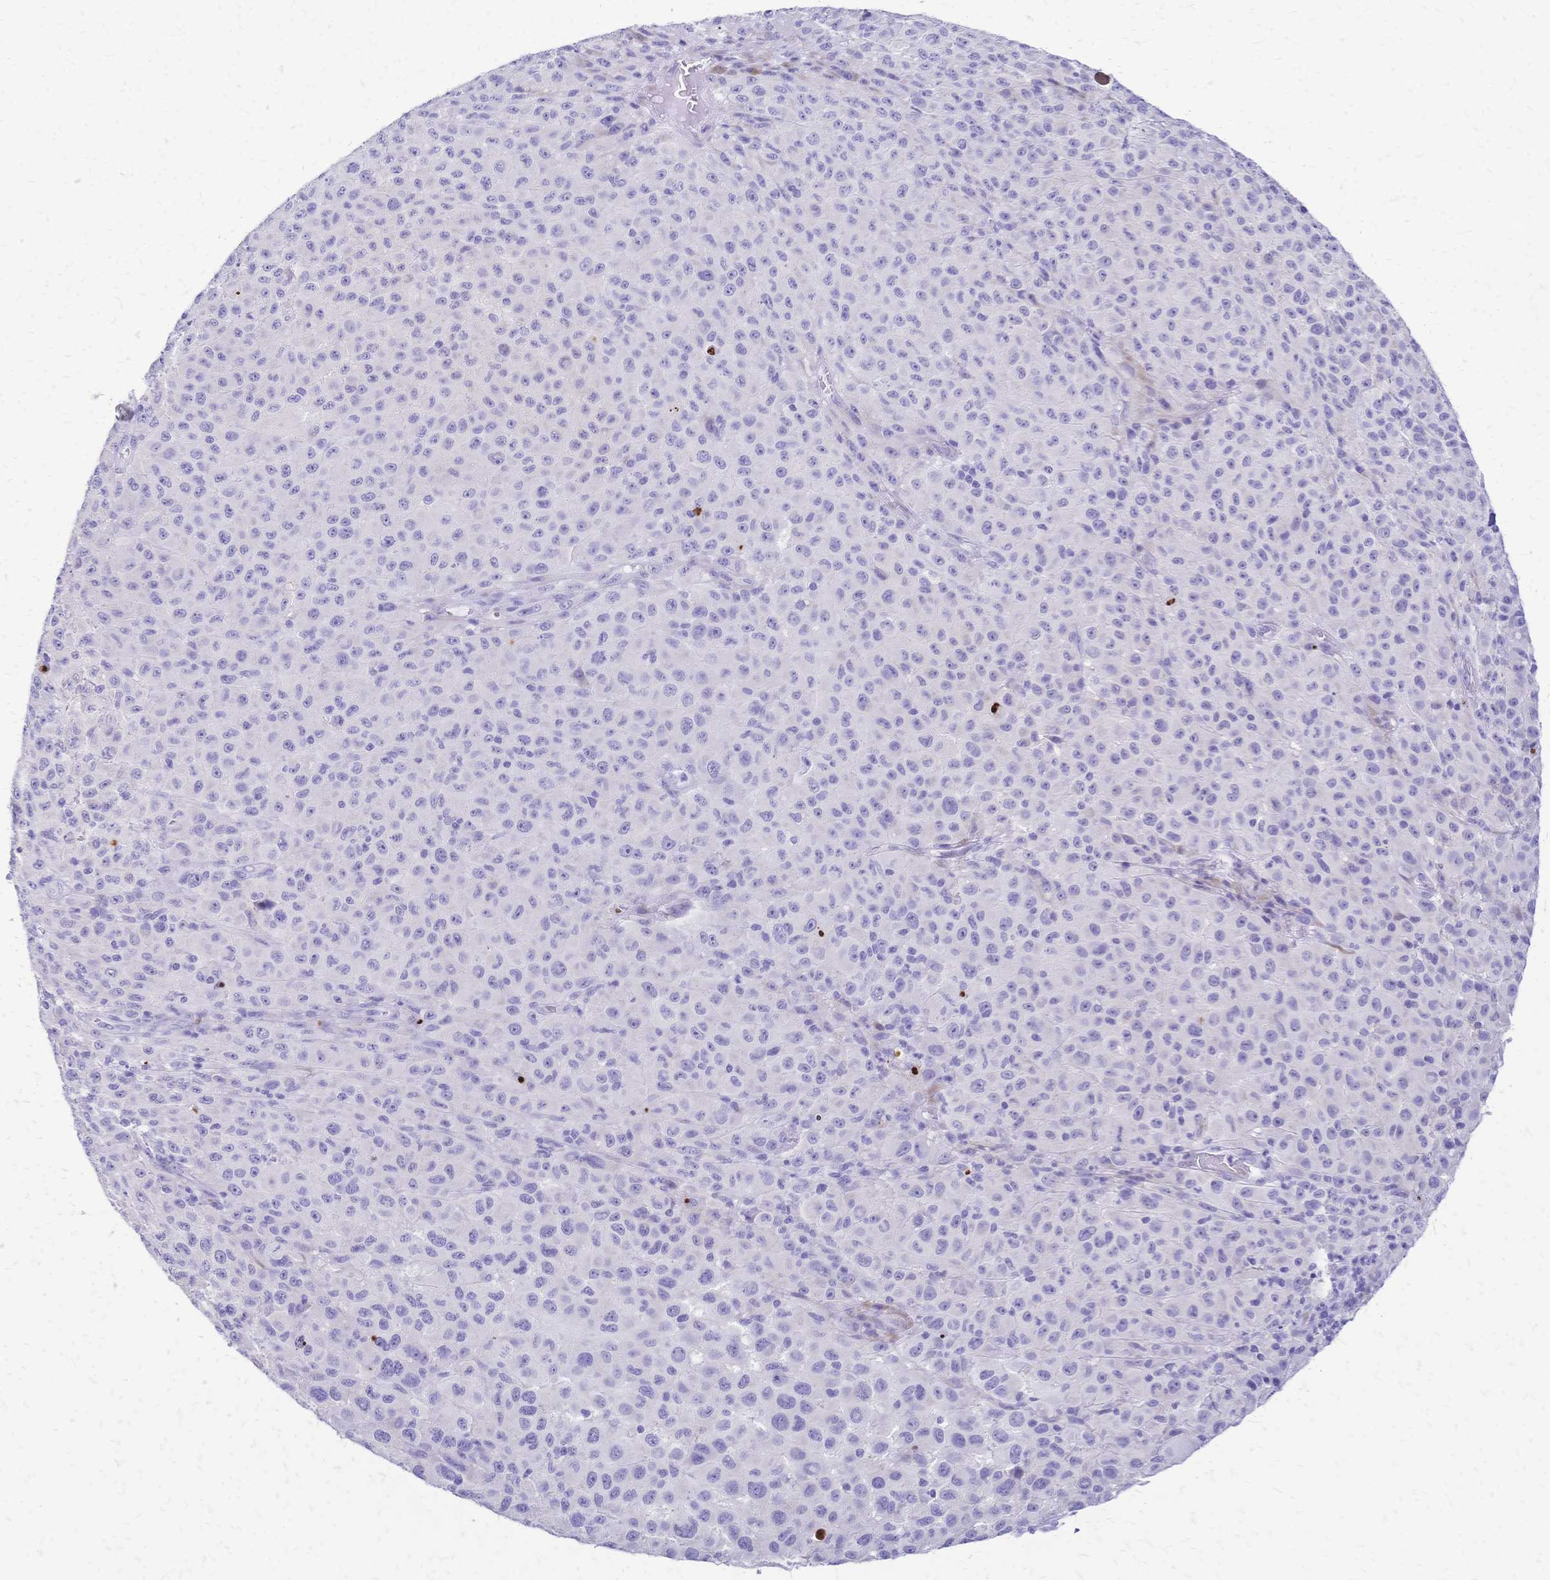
{"staining": {"intensity": "negative", "quantity": "none", "location": "none"}, "tissue": "melanoma", "cell_type": "Tumor cells", "image_type": "cancer", "snomed": [{"axis": "morphology", "description": "Malignant melanoma, NOS"}, {"axis": "topography", "description": "Skin"}], "caption": "Immunohistochemical staining of malignant melanoma exhibits no significant expression in tumor cells. The staining is performed using DAB brown chromogen with nuclei counter-stained in using hematoxylin.", "gene": "GRB7", "patient": {"sex": "male", "age": 73}}